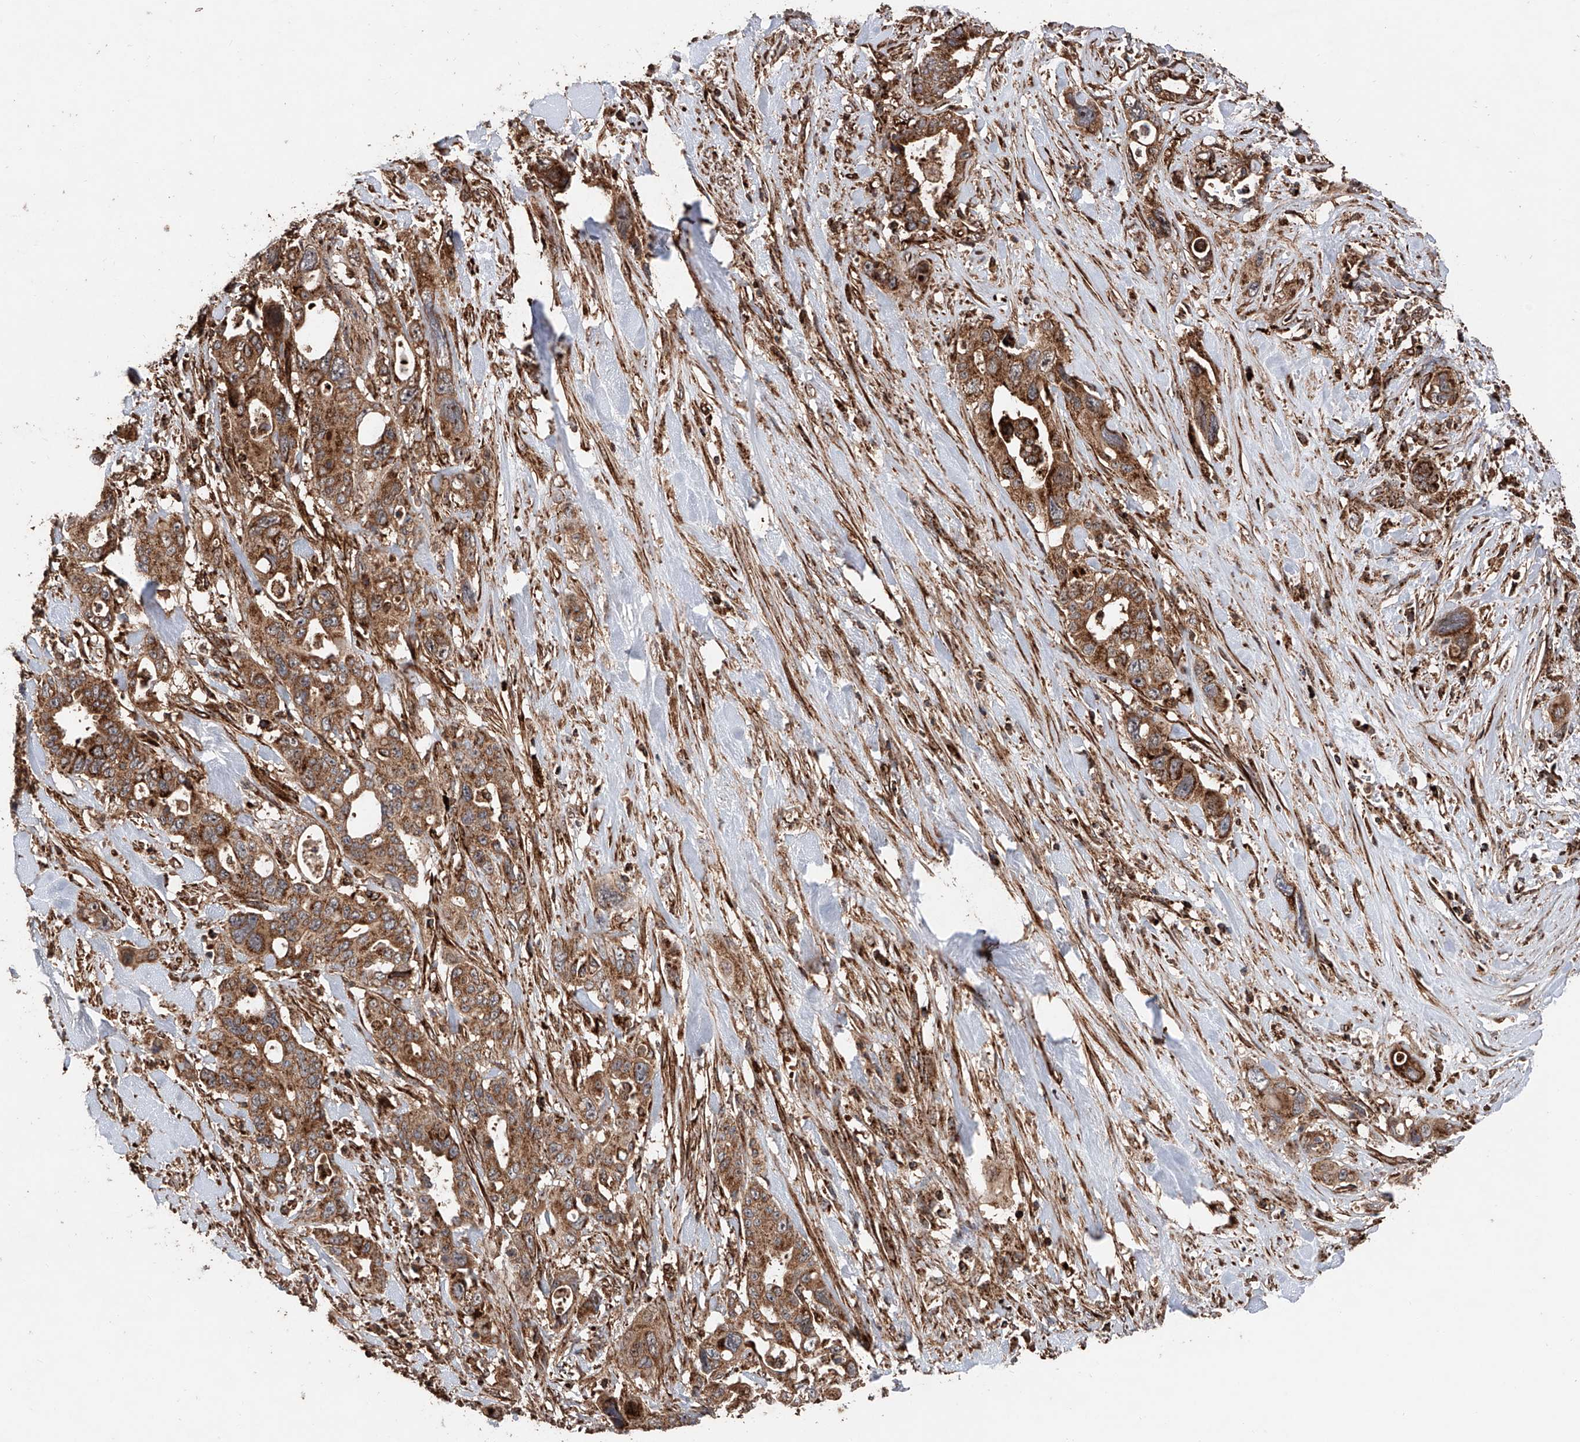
{"staining": {"intensity": "moderate", "quantity": ">75%", "location": "cytoplasmic/membranous"}, "tissue": "pancreatic cancer", "cell_type": "Tumor cells", "image_type": "cancer", "snomed": [{"axis": "morphology", "description": "Adenocarcinoma, NOS"}, {"axis": "topography", "description": "Pancreas"}], "caption": "Tumor cells reveal medium levels of moderate cytoplasmic/membranous expression in about >75% of cells in pancreatic cancer. The staining was performed using DAB (3,3'-diaminobenzidine), with brown indicating positive protein expression. Nuclei are stained blue with hematoxylin.", "gene": "PISD", "patient": {"sex": "male", "age": 46}}